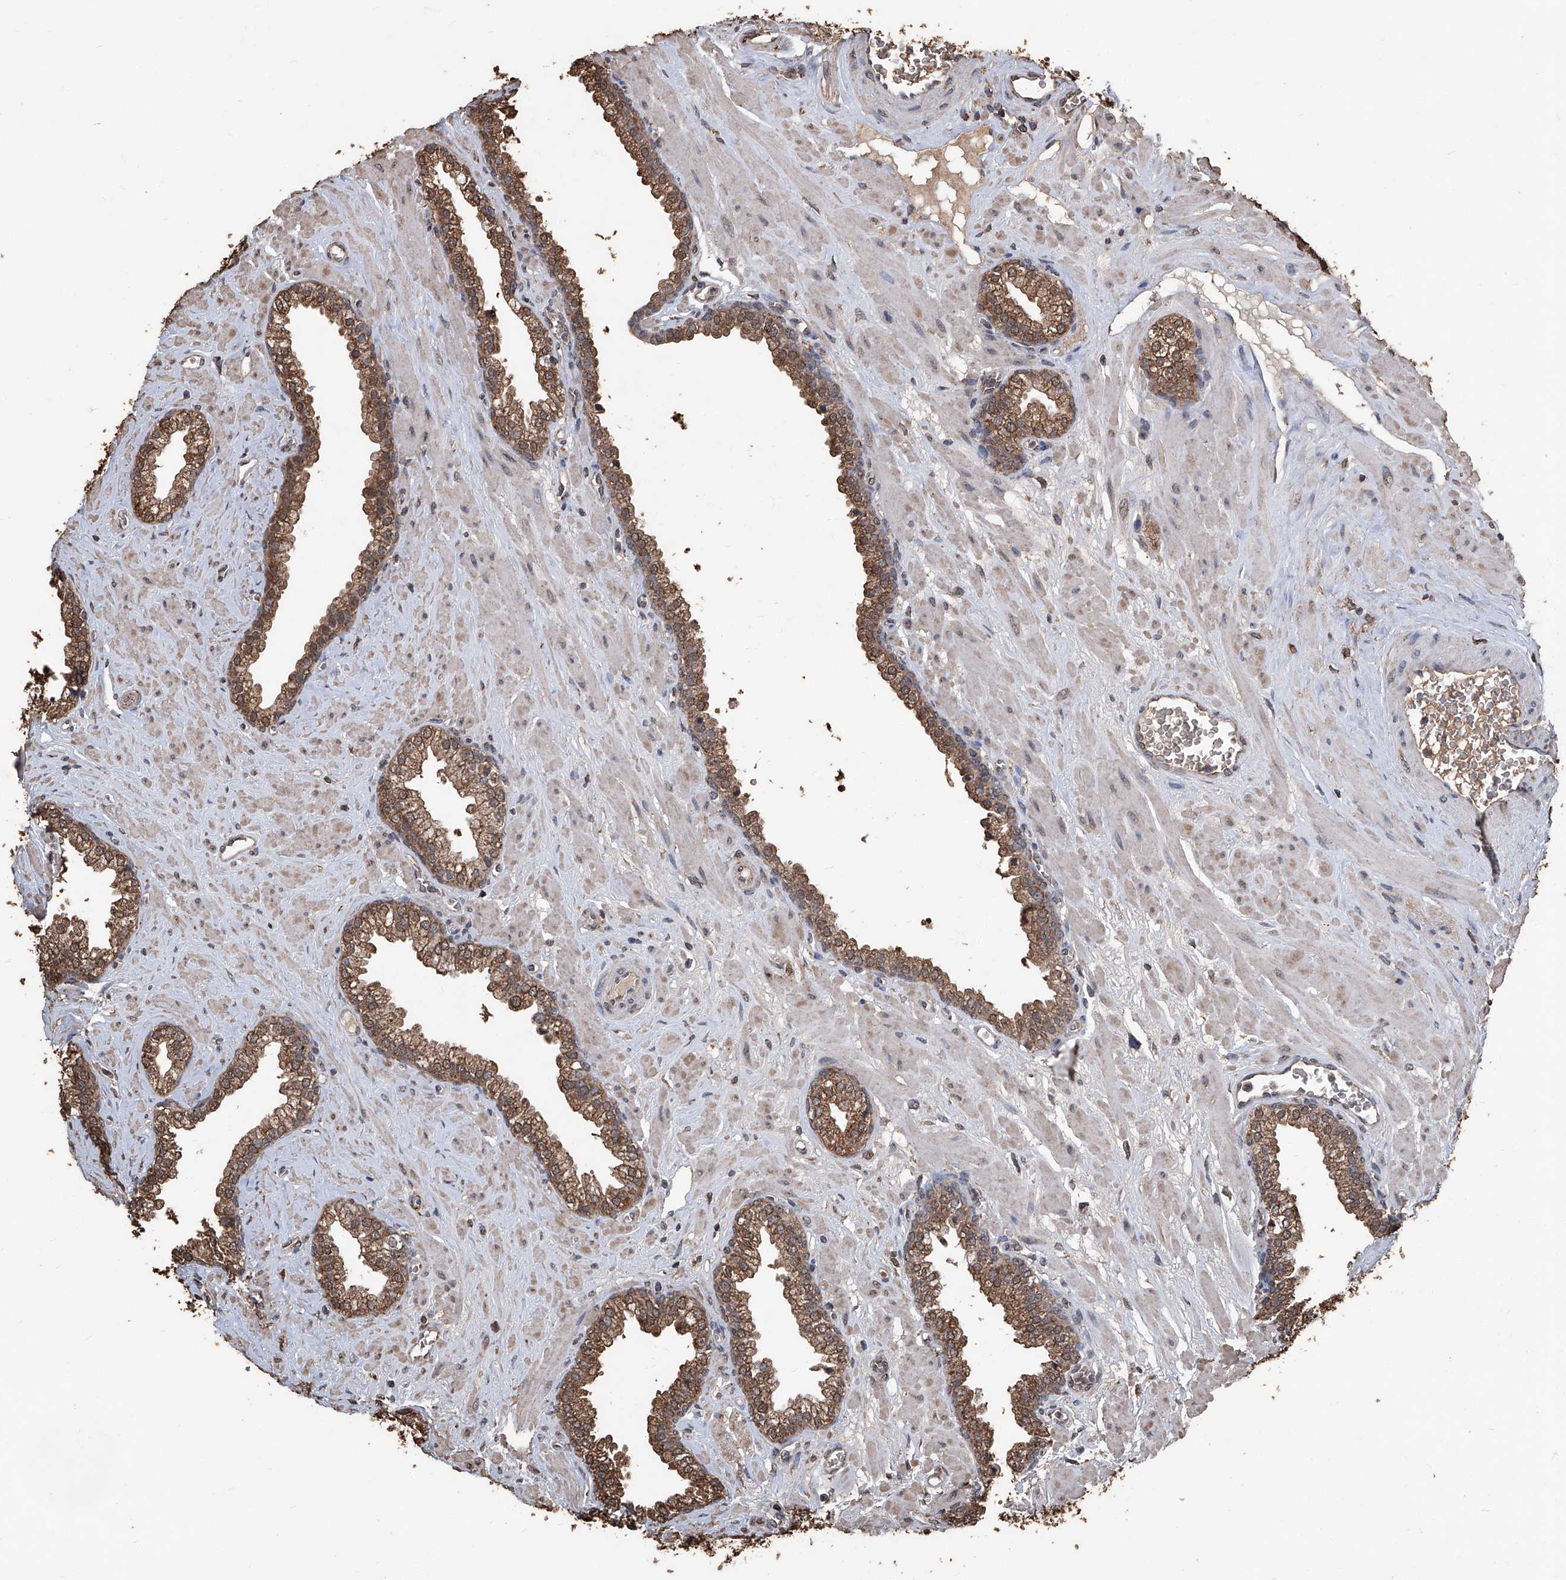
{"staining": {"intensity": "moderate", "quantity": ">75%", "location": "cytoplasmic/membranous"}, "tissue": "prostate", "cell_type": "Glandular cells", "image_type": "normal", "snomed": [{"axis": "morphology", "description": "Normal tissue, NOS"}, {"axis": "morphology", "description": "Urothelial carcinoma, Low grade"}, {"axis": "topography", "description": "Urinary bladder"}, {"axis": "topography", "description": "Prostate"}], "caption": "This is a micrograph of immunohistochemistry (IHC) staining of unremarkable prostate, which shows moderate positivity in the cytoplasmic/membranous of glandular cells.", "gene": "STARD7", "patient": {"sex": "male", "age": 60}}